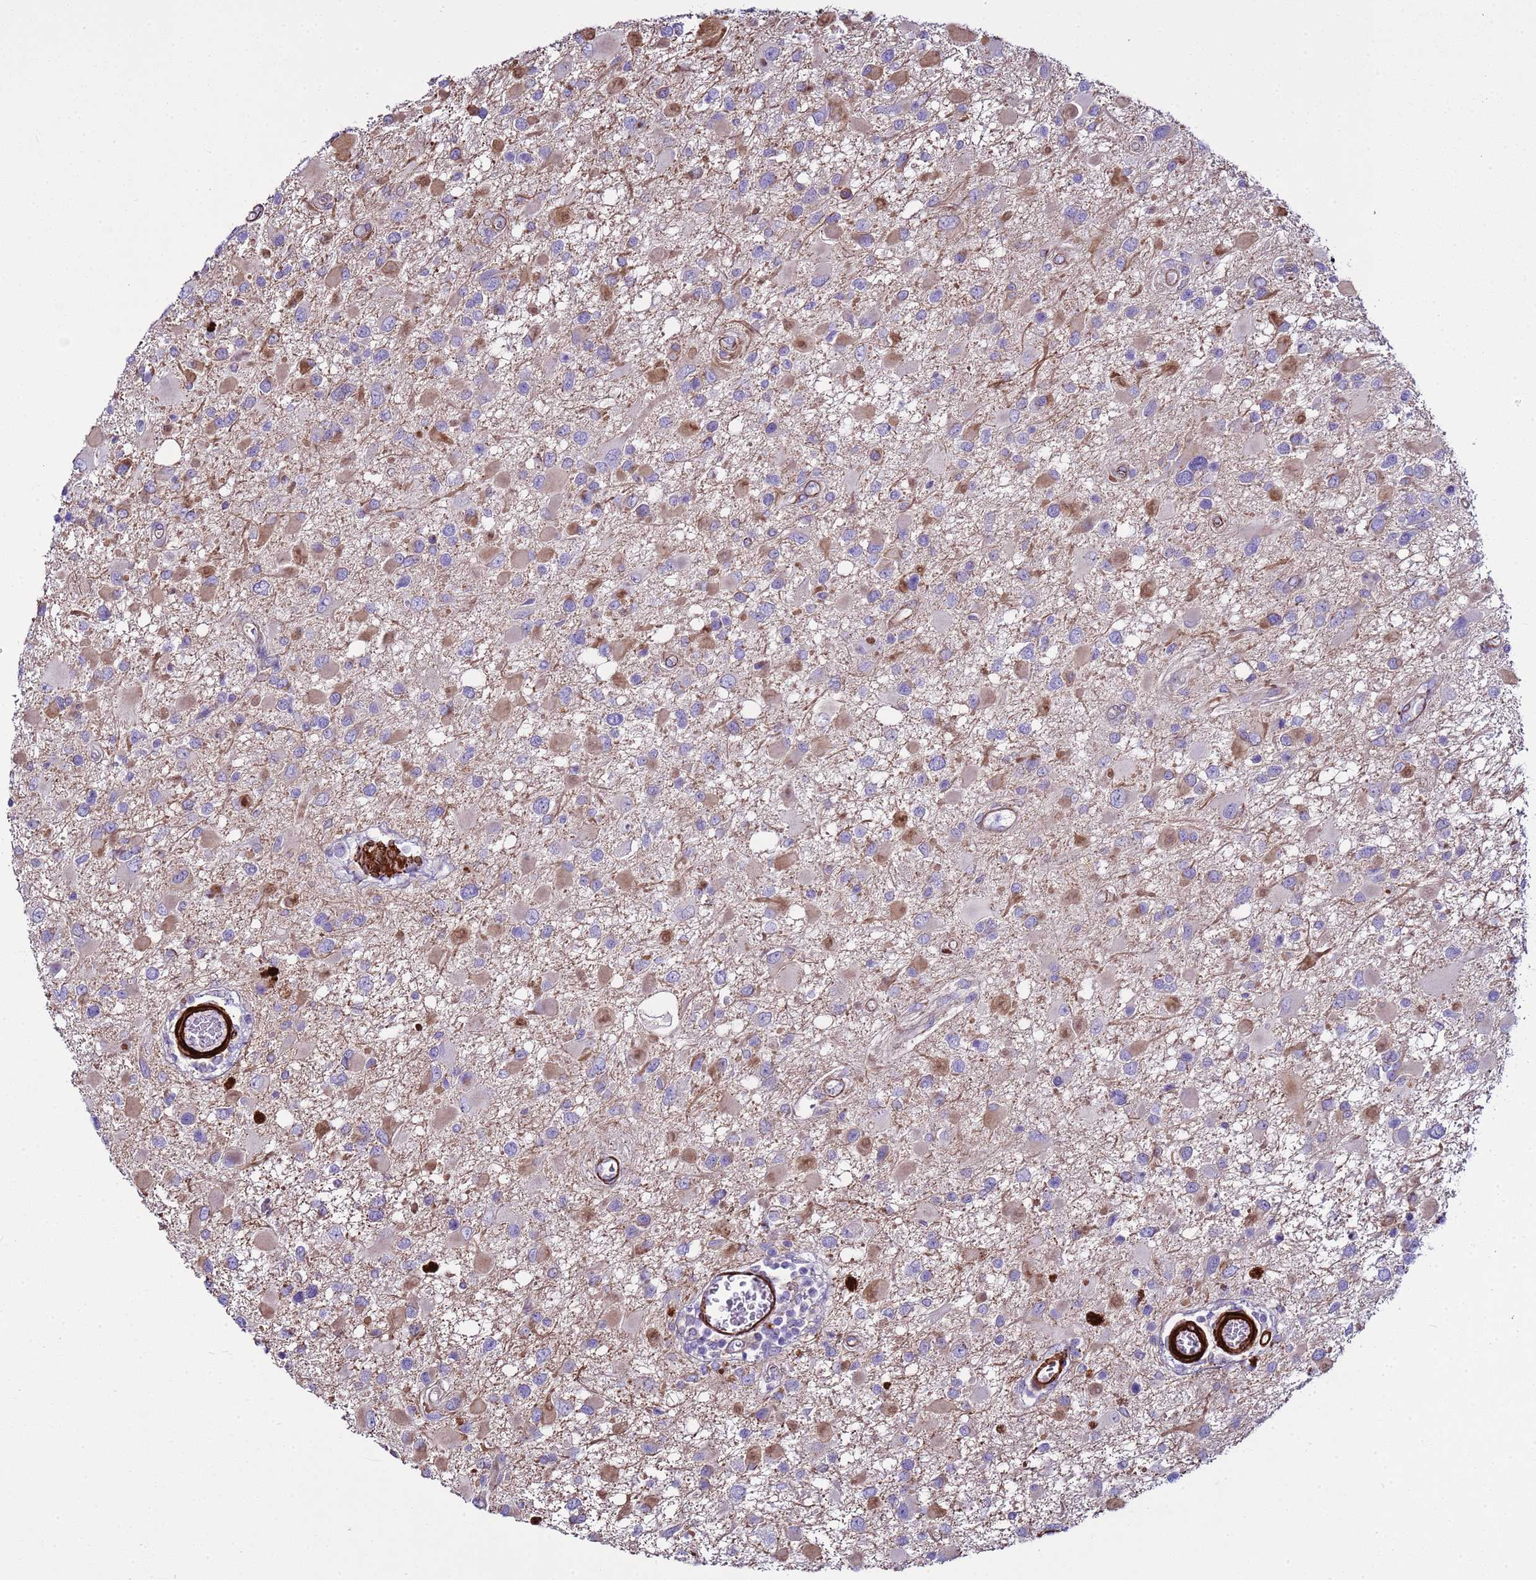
{"staining": {"intensity": "moderate", "quantity": "<25%", "location": "cytoplasmic/membranous"}, "tissue": "glioma", "cell_type": "Tumor cells", "image_type": "cancer", "snomed": [{"axis": "morphology", "description": "Glioma, malignant, High grade"}, {"axis": "topography", "description": "Brain"}], "caption": "High-power microscopy captured an IHC photomicrograph of glioma, revealing moderate cytoplasmic/membranous staining in about <25% of tumor cells.", "gene": "RABL2B", "patient": {"sex": "male", "age": 53}}